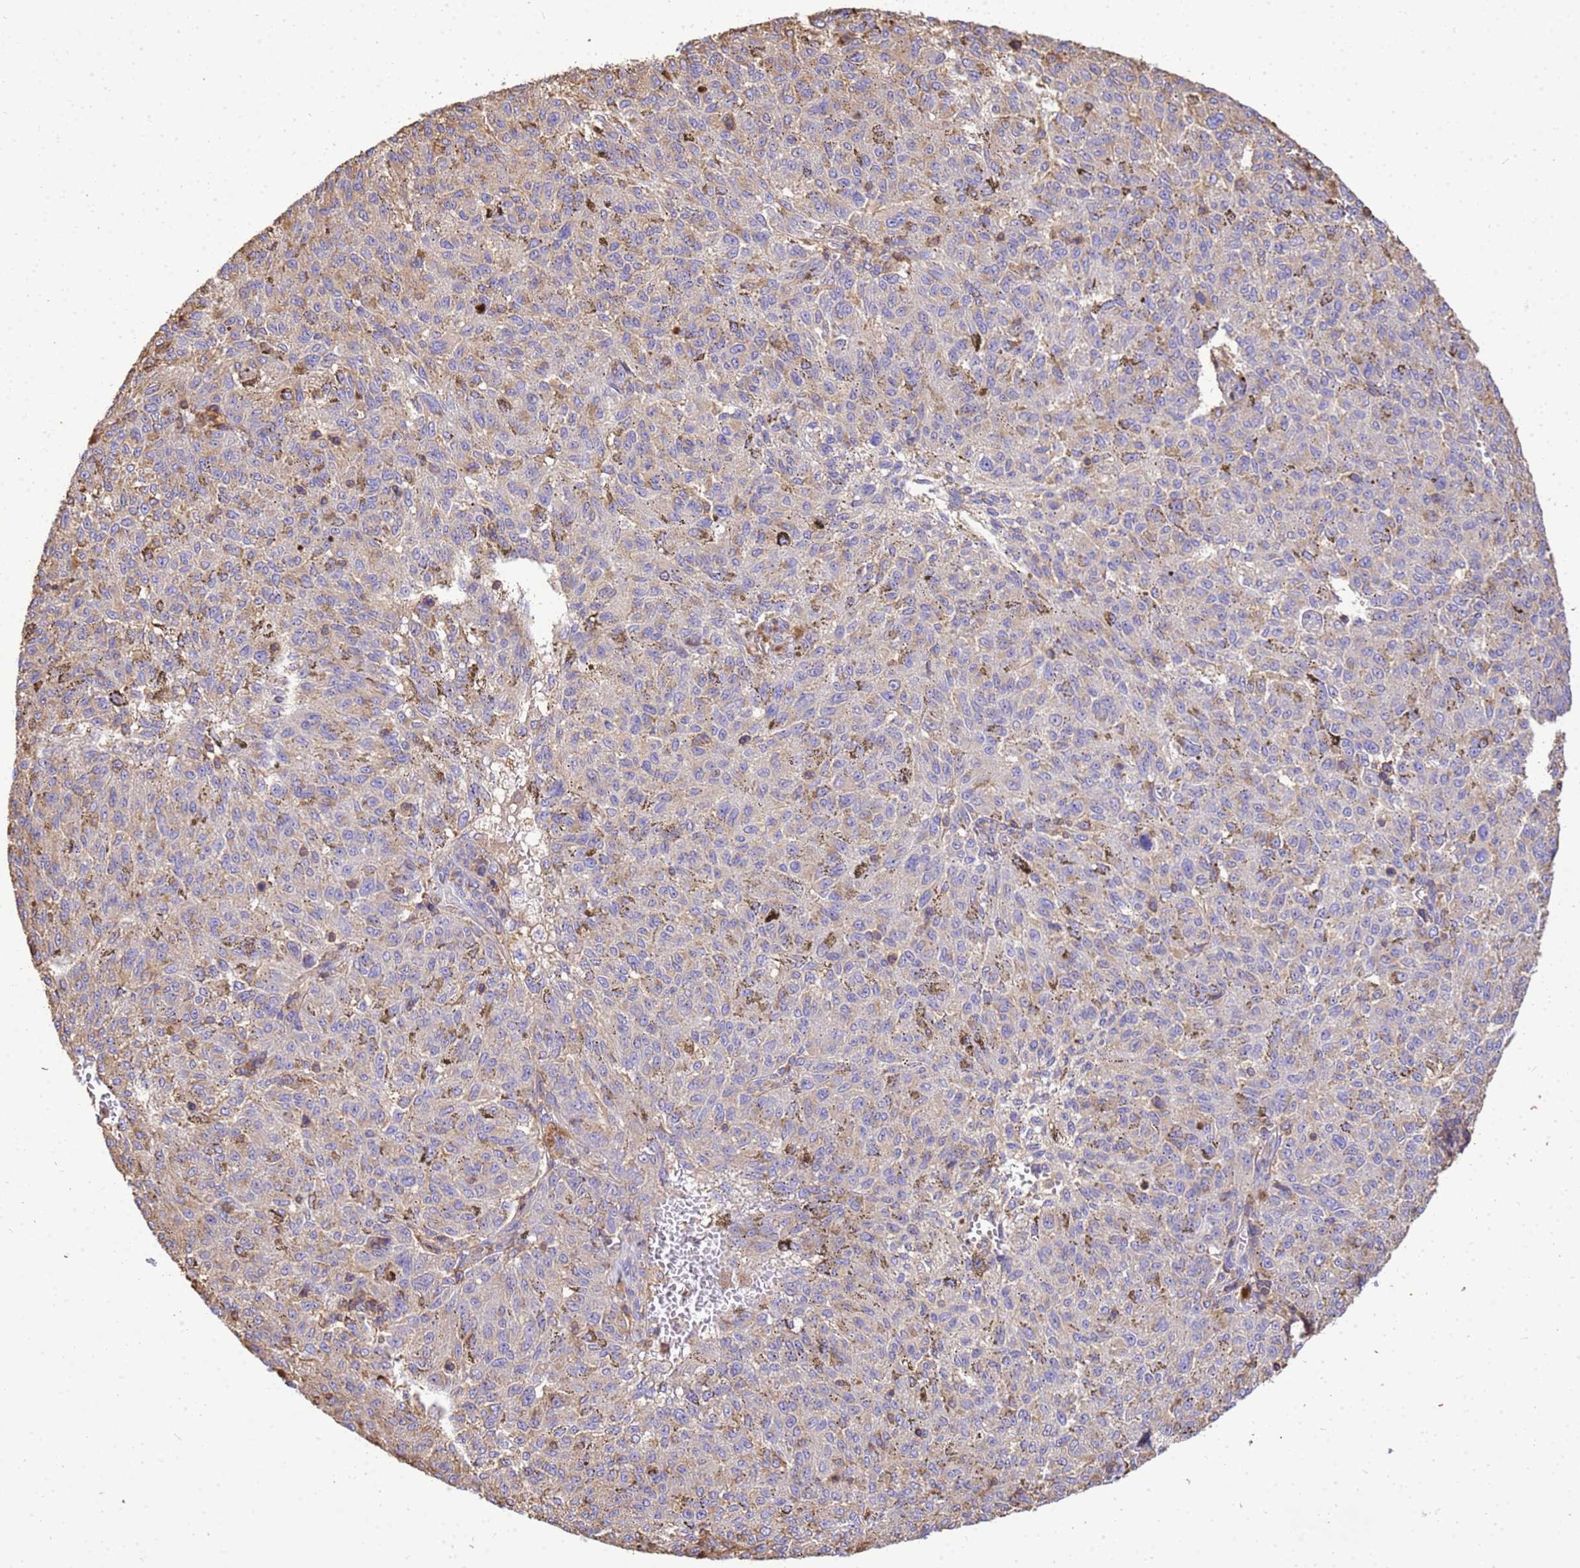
{"staining": {"intensity": "negative", "quantity": "none", "location": "none"}, "tissue": "melanoma", "cell_type": "Tumor cells", "image_type": "cancer", "snomed": [{"axis": "morphology", "description": "Malignant melanoma, NOS"}, {"axis": "topography", "description": "Skin"}], "caption": "Immunohistochemistry (IHC) image of neoplastic tissue: melanoma stained with DAB (3,3'-diaminobenzidine) reveals no significant protein expression in tumor cells.", "gene": "WDR64", "patient": {"sex": "female", "age": 72}}